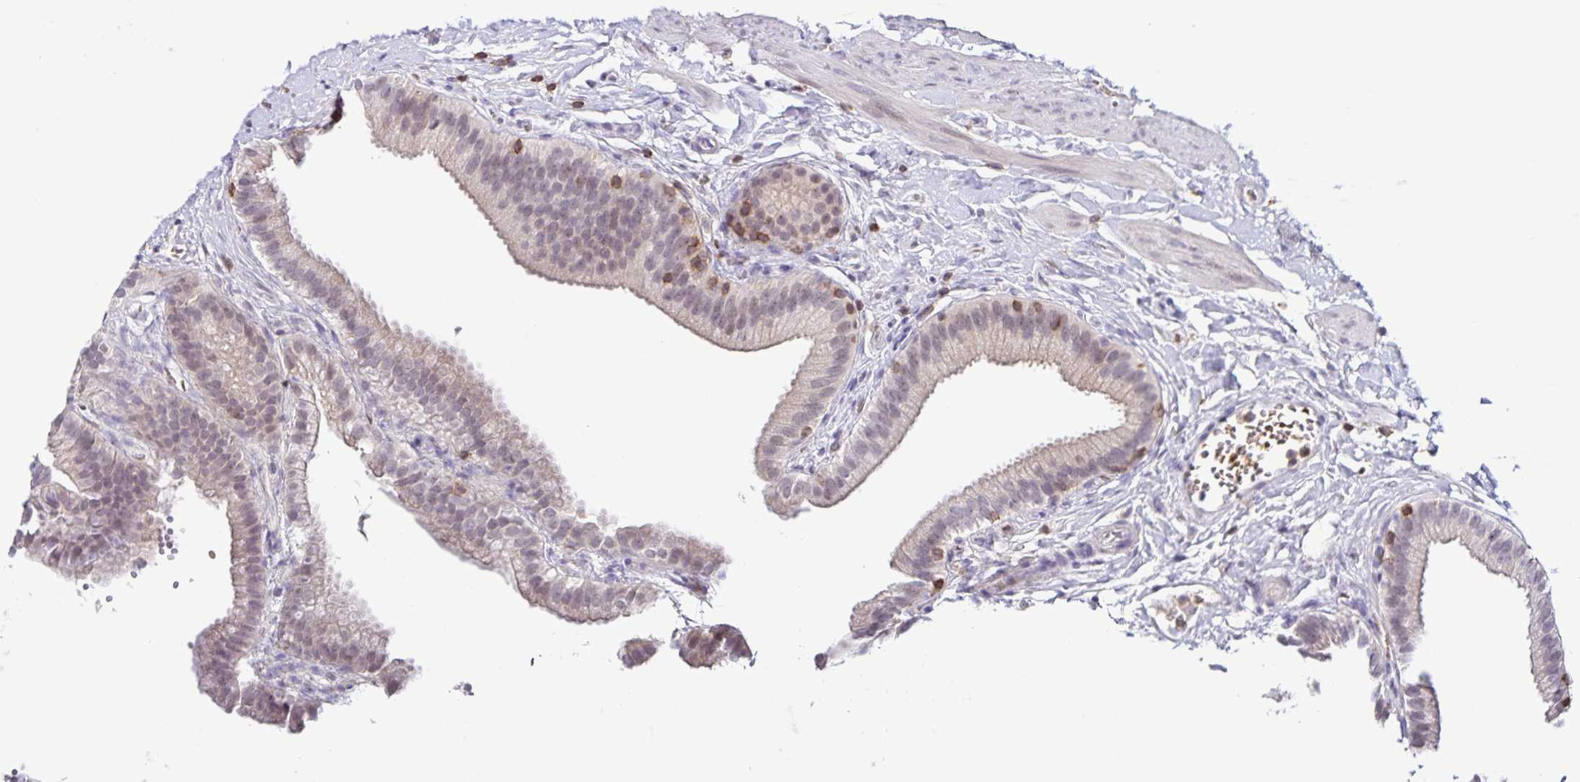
{"staining": {"intensity": "weak", "quantity": "<25%", "location": "cytoplasmic/membranous"}, "tissue": "gallbladder", "cell_type": "Glandular cells", "image_type": "normal", "snomed": [{"axis": "morphology", "description": "Normal tissue, NOS"}, {"axis": "topography", "description": "Gallbladder"}], "caption": "IHC of normal gallbladder displays no expression in glandular cells.", "gene": "STPG4", "patient": {"sex": "female", "age": 63}}